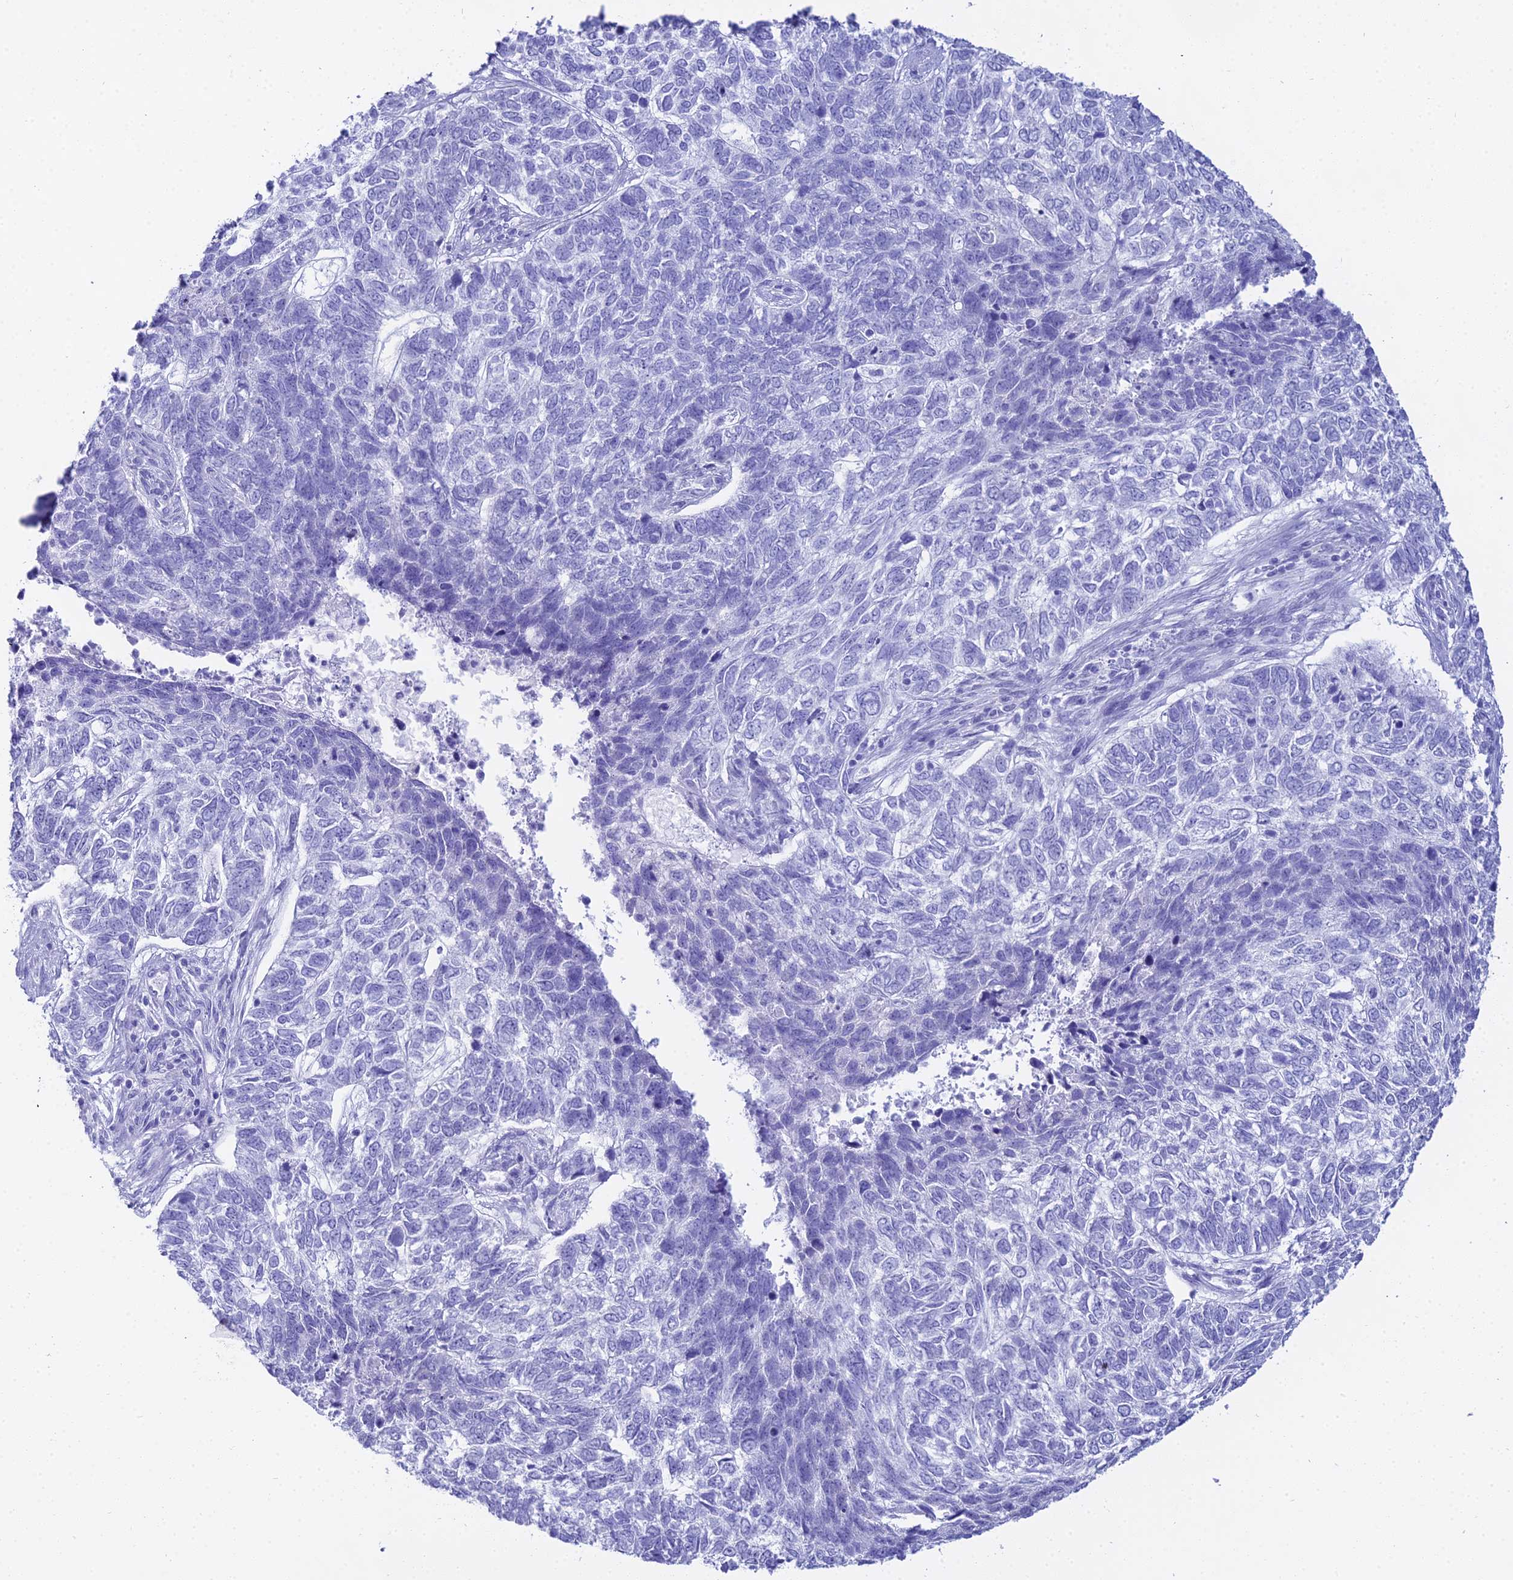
{"staining": {"intensity": "negative", "quantity": "none", "location": "none"}, "tissue": "skin cancer", "cell_type": "Tumor cells", "image_type": "cancer", "snomed": [{"axis": "morphology", "description": "Basal cell carcinoma"}, {"axis": "topography", "description": "Skin"}], "caption": "Tumor cells are negative for protein expression in human skin cancer. The staining was performed using DAB (3,3'-diaminobenzidine) to visualize the protein expression in brown, while the nuclei were stained in blue with hematoxylin (Magnification: 20x).", "gene": "CGB2", "patient": {"sex": "female", "age": 65}}